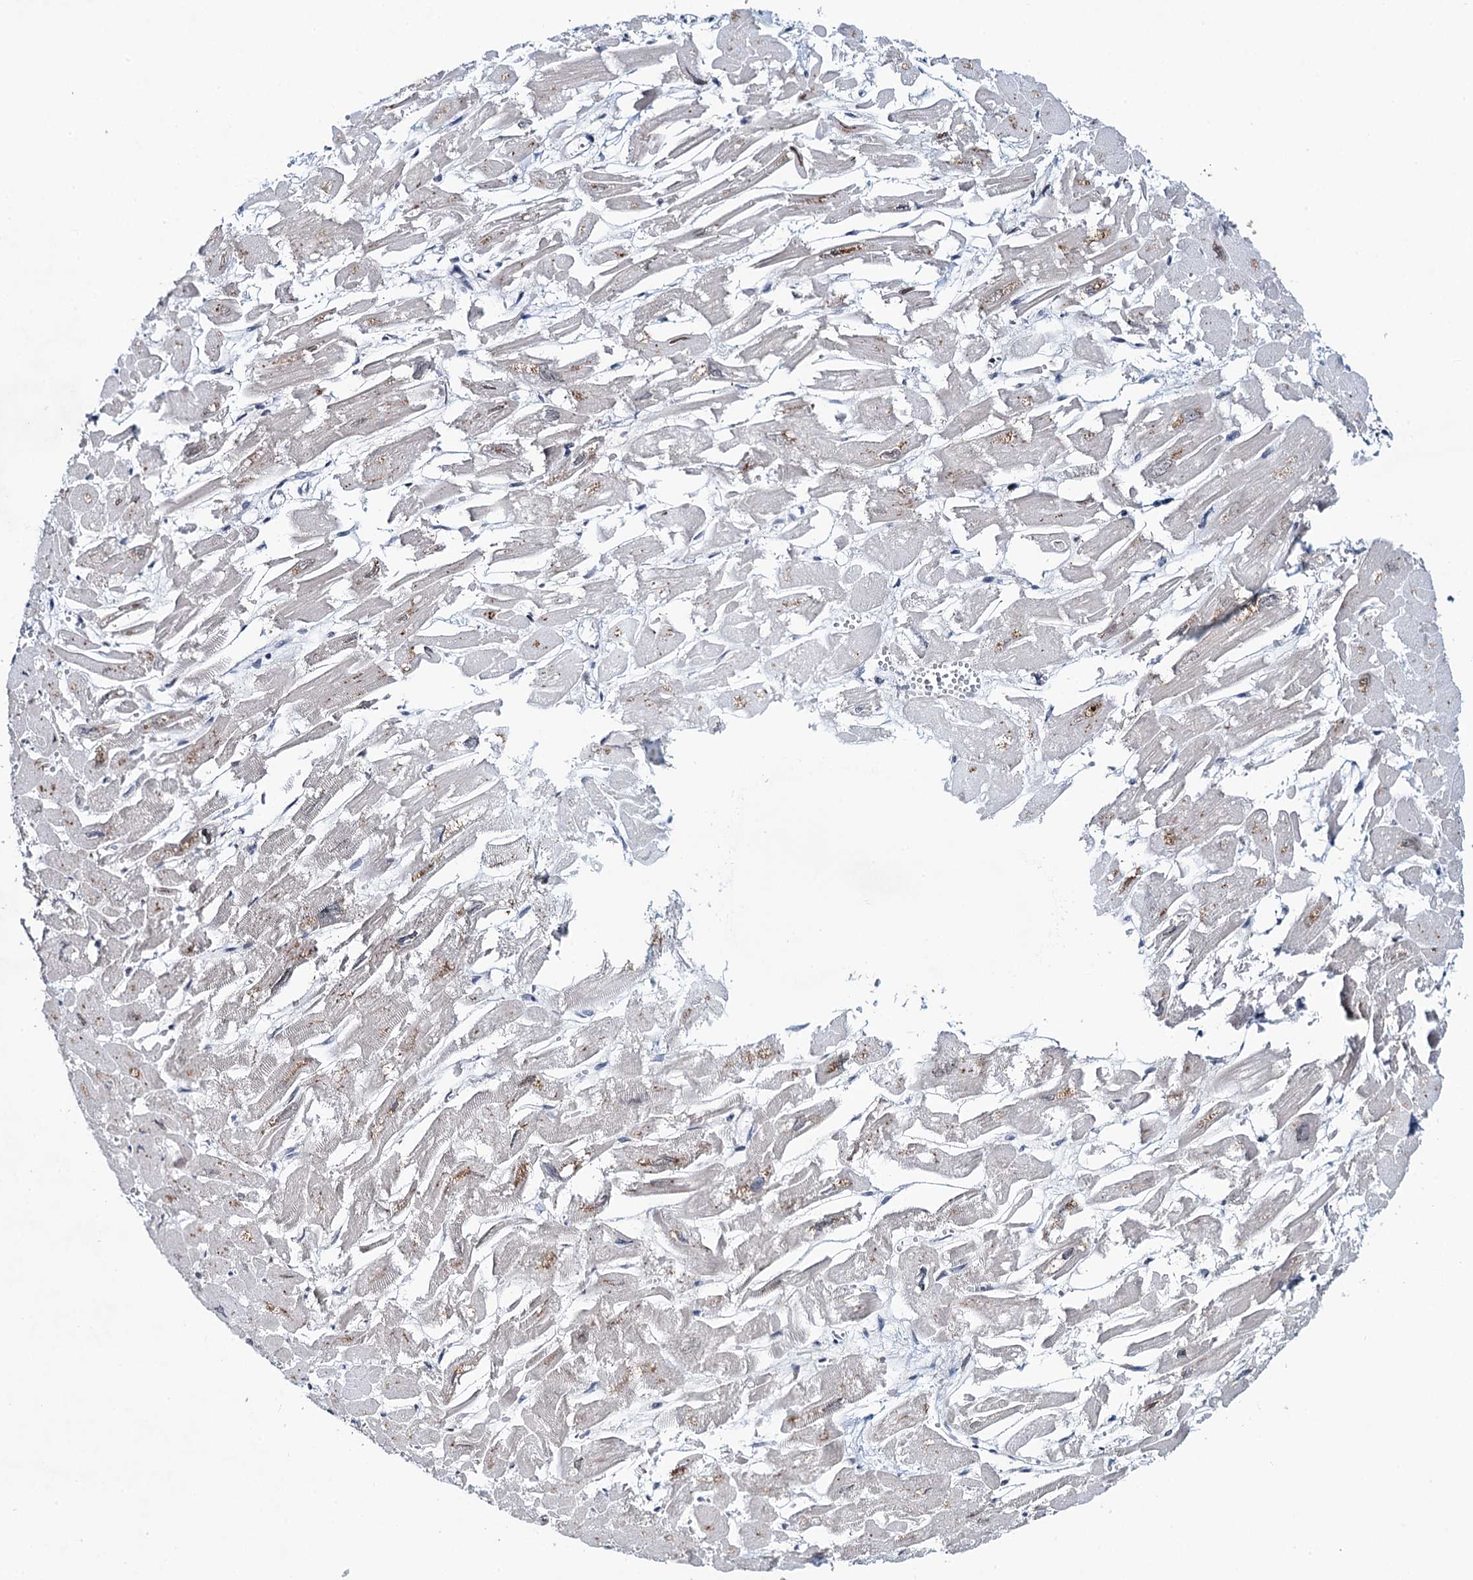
{"staining": {"intensity": "negative", "quantity": "none", "location": "none"}, "tissue": "heart muscle", "cell_type": "Cardiomyocytes", "image_type": "normal", "snomed": [{"axis": "morphology", "description": "Normal tissue, NOS"}, {"axis": "topography", "description": "Heart"}], "caption": "DAB (3,3'-diaminobenzidine) immunohistochemical staining of normal human heart muscle displays no significant expression in cardiomyocytes. The staining is performed using DAB (3,3'-diaminobenzidine) brown chromogen with nuclei counter-stained in using hematoxylin.", "gene": "TOX3", "patient": {"sex": "male", "age": 54}}